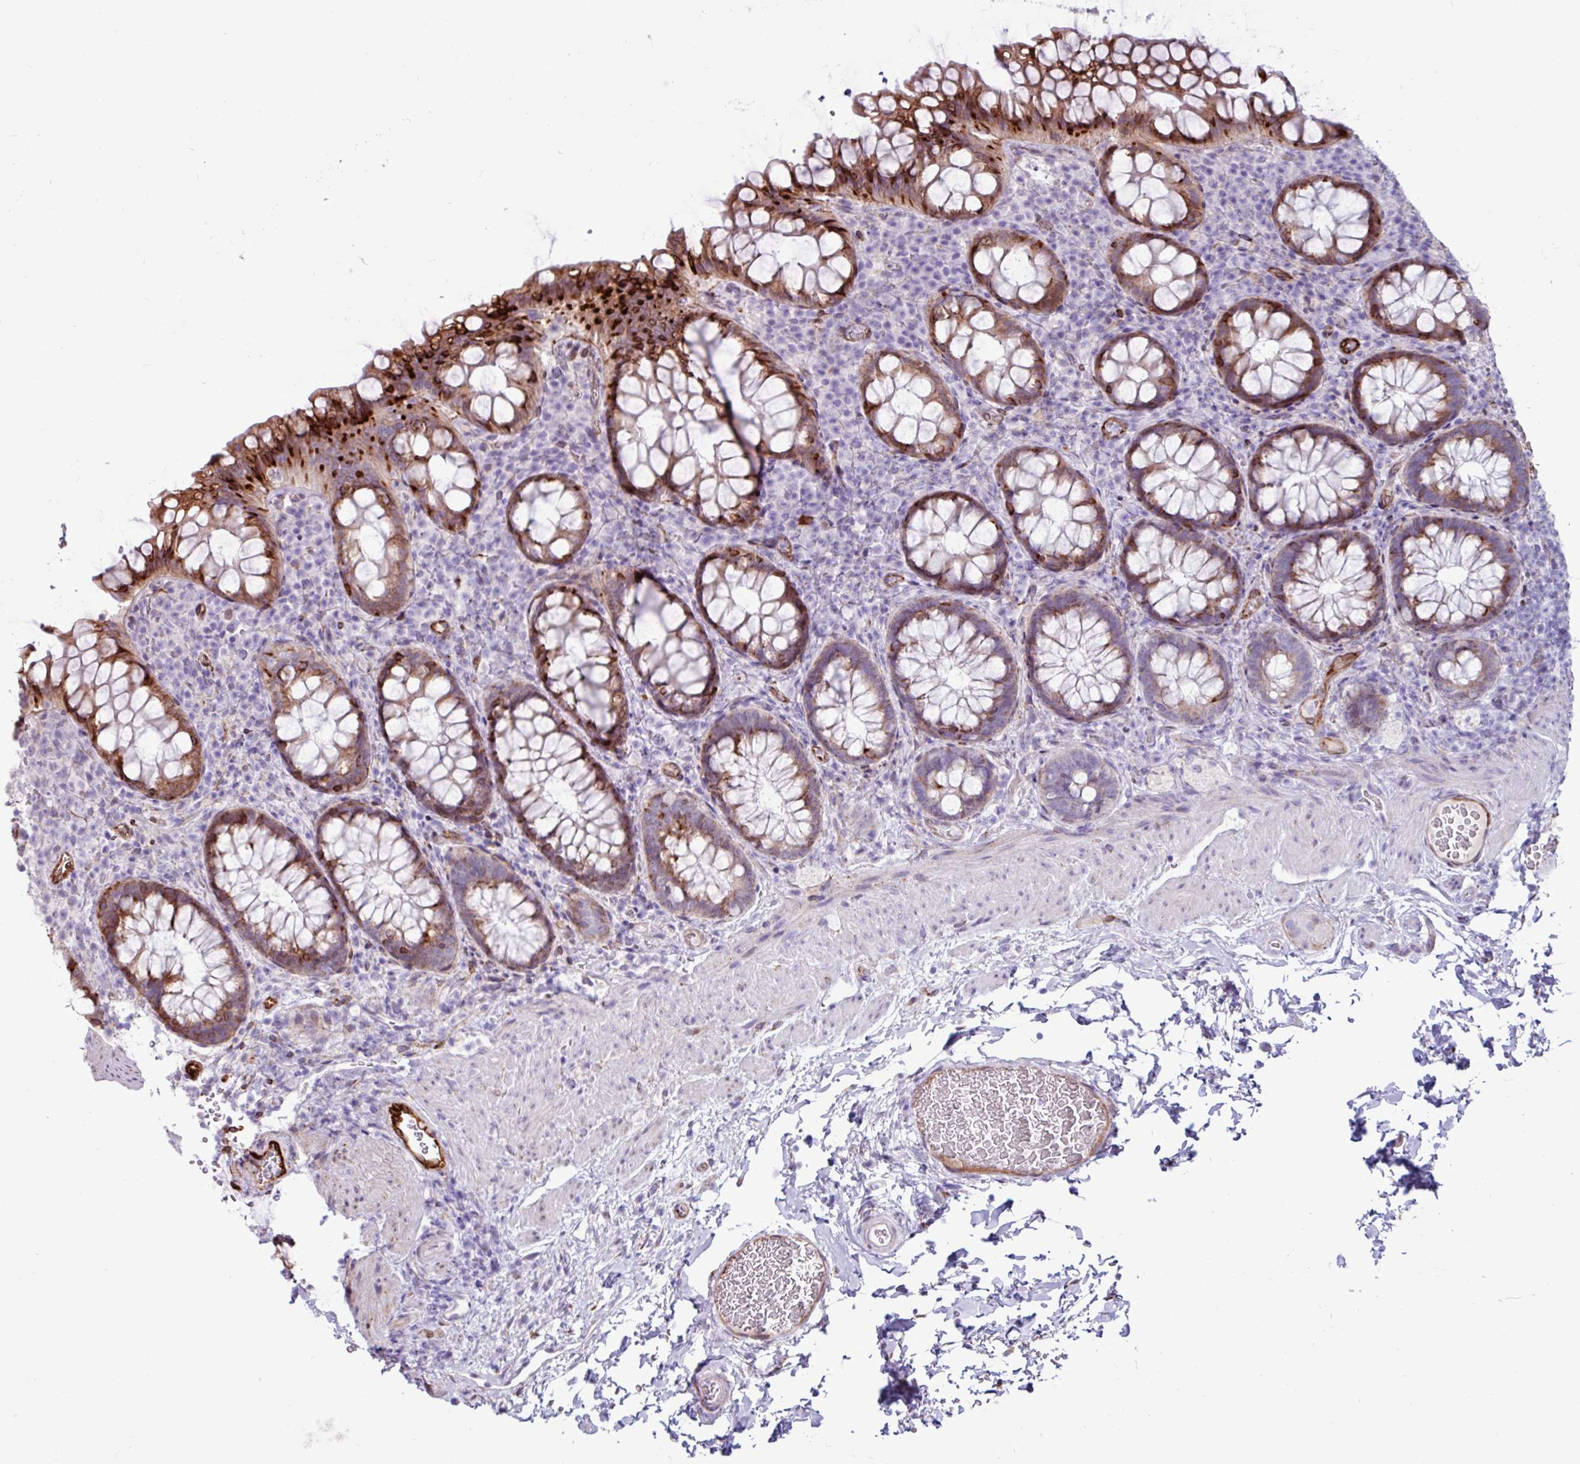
{"staining": {"intensity": "moderate", "quantity": "25%-75%", "location": "cytoplasmic/membranous"}, "tissue": "rectum", "cell_type": "Glandular cells", "image_type": "normal", "snomed": [{"axis": "morphology", "description": "Normal tissue, NOS"}, {"axis": "topography", "description": "Rectum"}], "caption": "This is a photomicrograph of IHC staining of normal rectum, which shows moderate expression in the cytoplasmic/membranous of glandular cells.", "gene": "PPP1R35", "patient": {"sex": "female", "age": 69}}